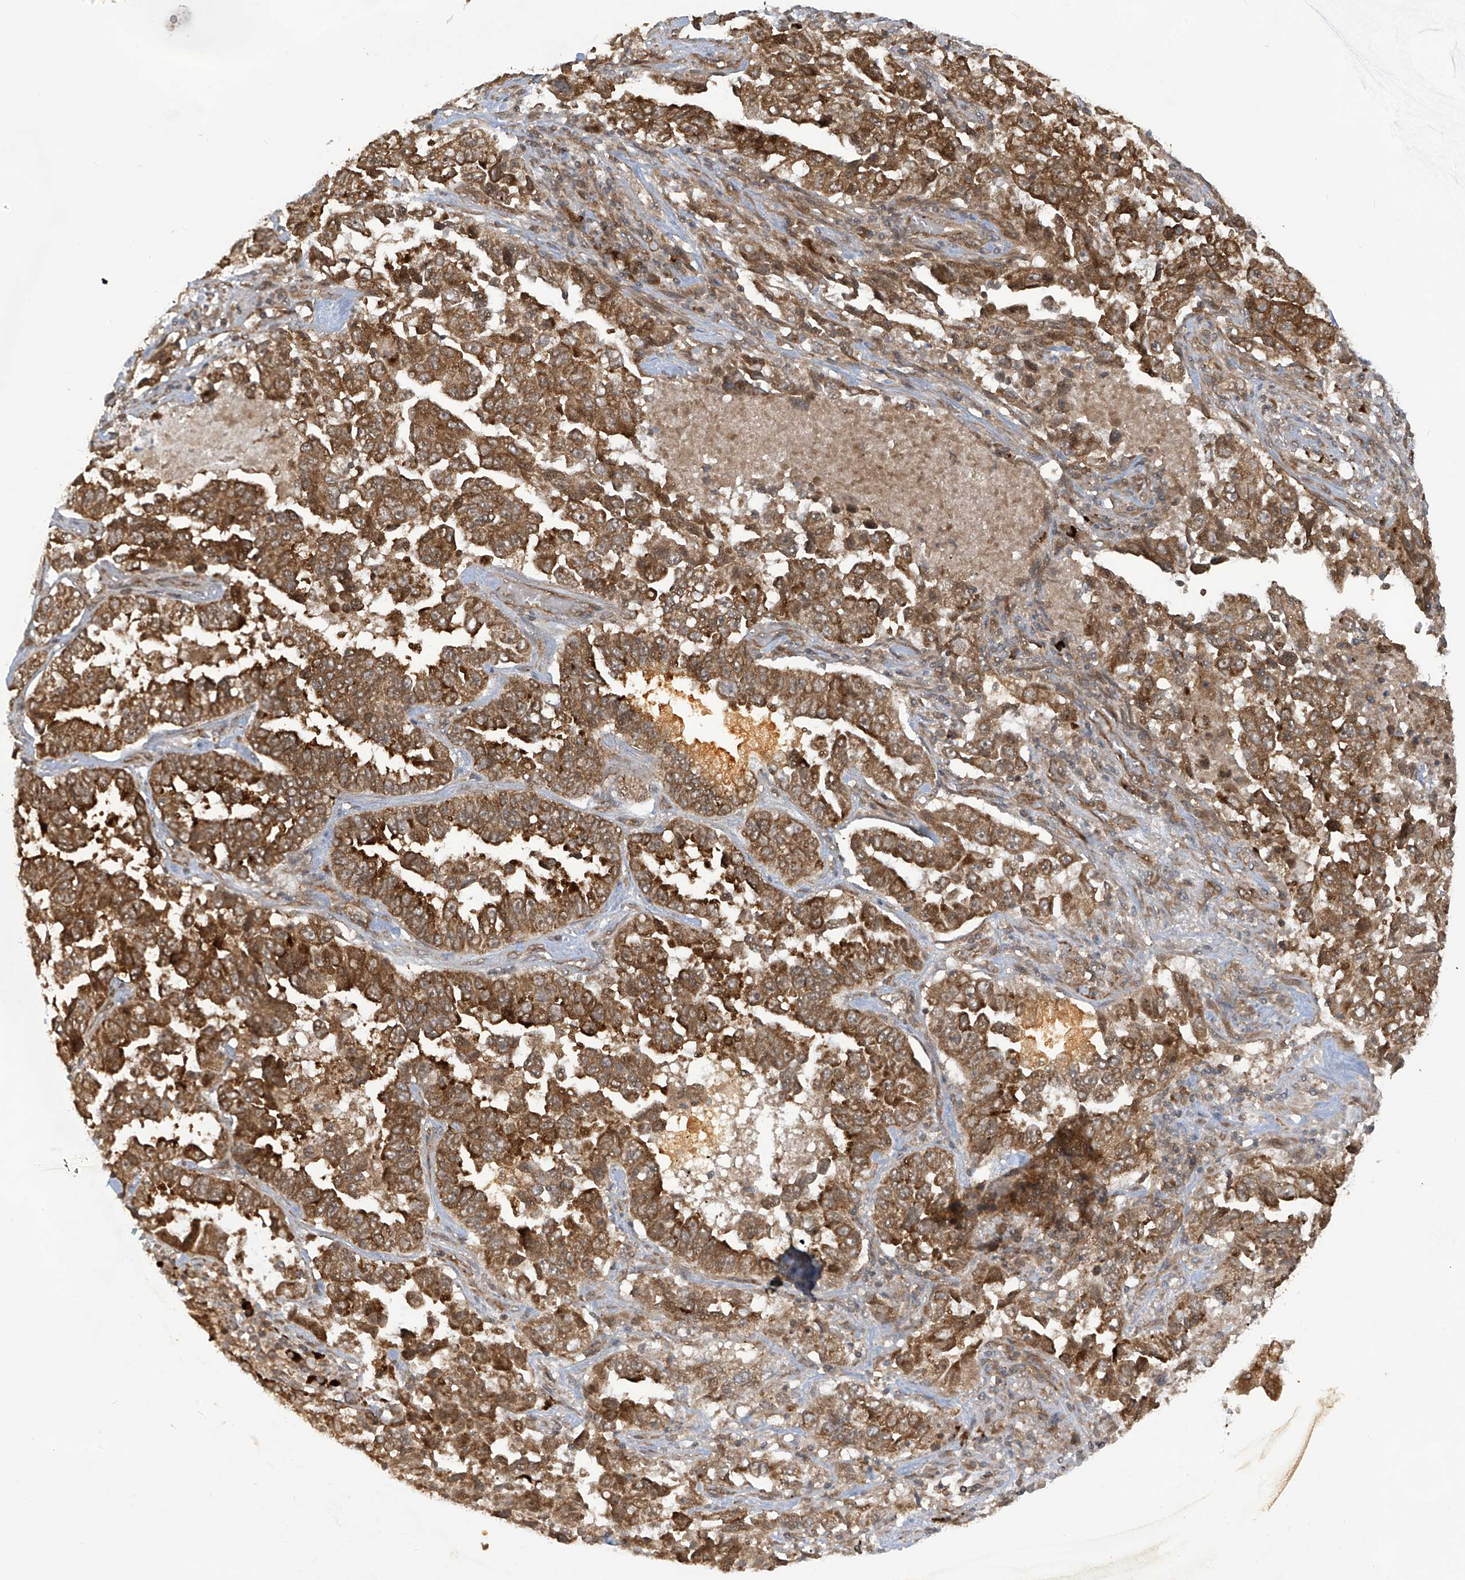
{"staining": {"intensity": "strong", "quantity": ">75%", "location": "cytoplasmic/membranous"}, "tissue": "lung cancer", "cell_type": "Tumor cells", "image_type": "cancer", "snomed": [{"axis": "morphology", "description": "Adenocarcinoma, NOS"}, {"axis": "topography", "description": "Lung"}], "caption": "Immunohistochemistry (IHC) of lung cancer (adenocarcinoma) exhibits high levels of strong cytoplasmic/membranous expression in approximately >75% of tumor cells.", "gene": "TRIM67", "patient": {"sex": "female", "age": 51}}